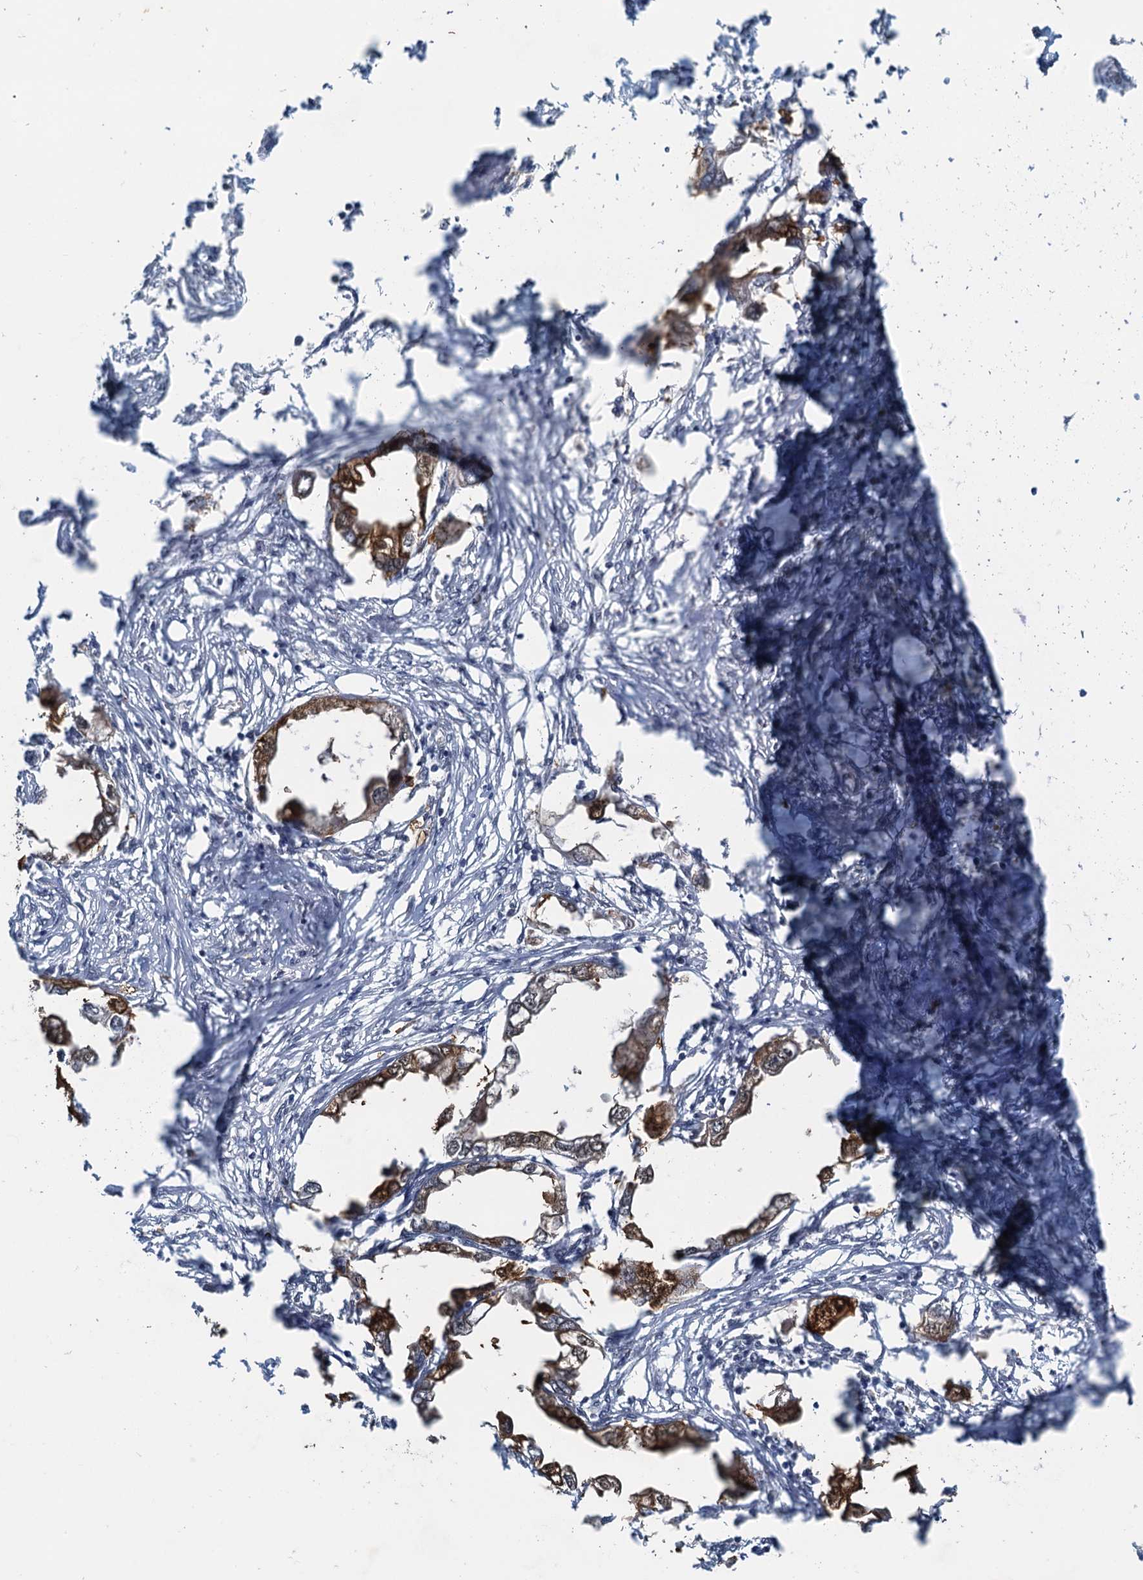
{"staining": {"intensity": "moderate", "quantity": ">75%", "location": "cytoplasmic/membranous"}, "tissue": "endometrial cancer", "cell_type": "Tumor cells", "image_type": "cancer", "snomed": [{"axis": "morphology", "description": "Adenocarcinoma, NOS"}, {"axis": "morphology", "description": "Adenocarcinoma, metastatic, NOS"}, {"axis": "topography", "description": "Adipose tissue"}, {"axis": "topography", "description": "Endometrium"}], "caption": "Endometrial metastatic adenocarcinoma tissue shows moderate cytoplasmic/membranous staining in approximately >75% of tumor cells", "gene": "SPINDOC", "patient": {"sex": "female", "age": 67}}